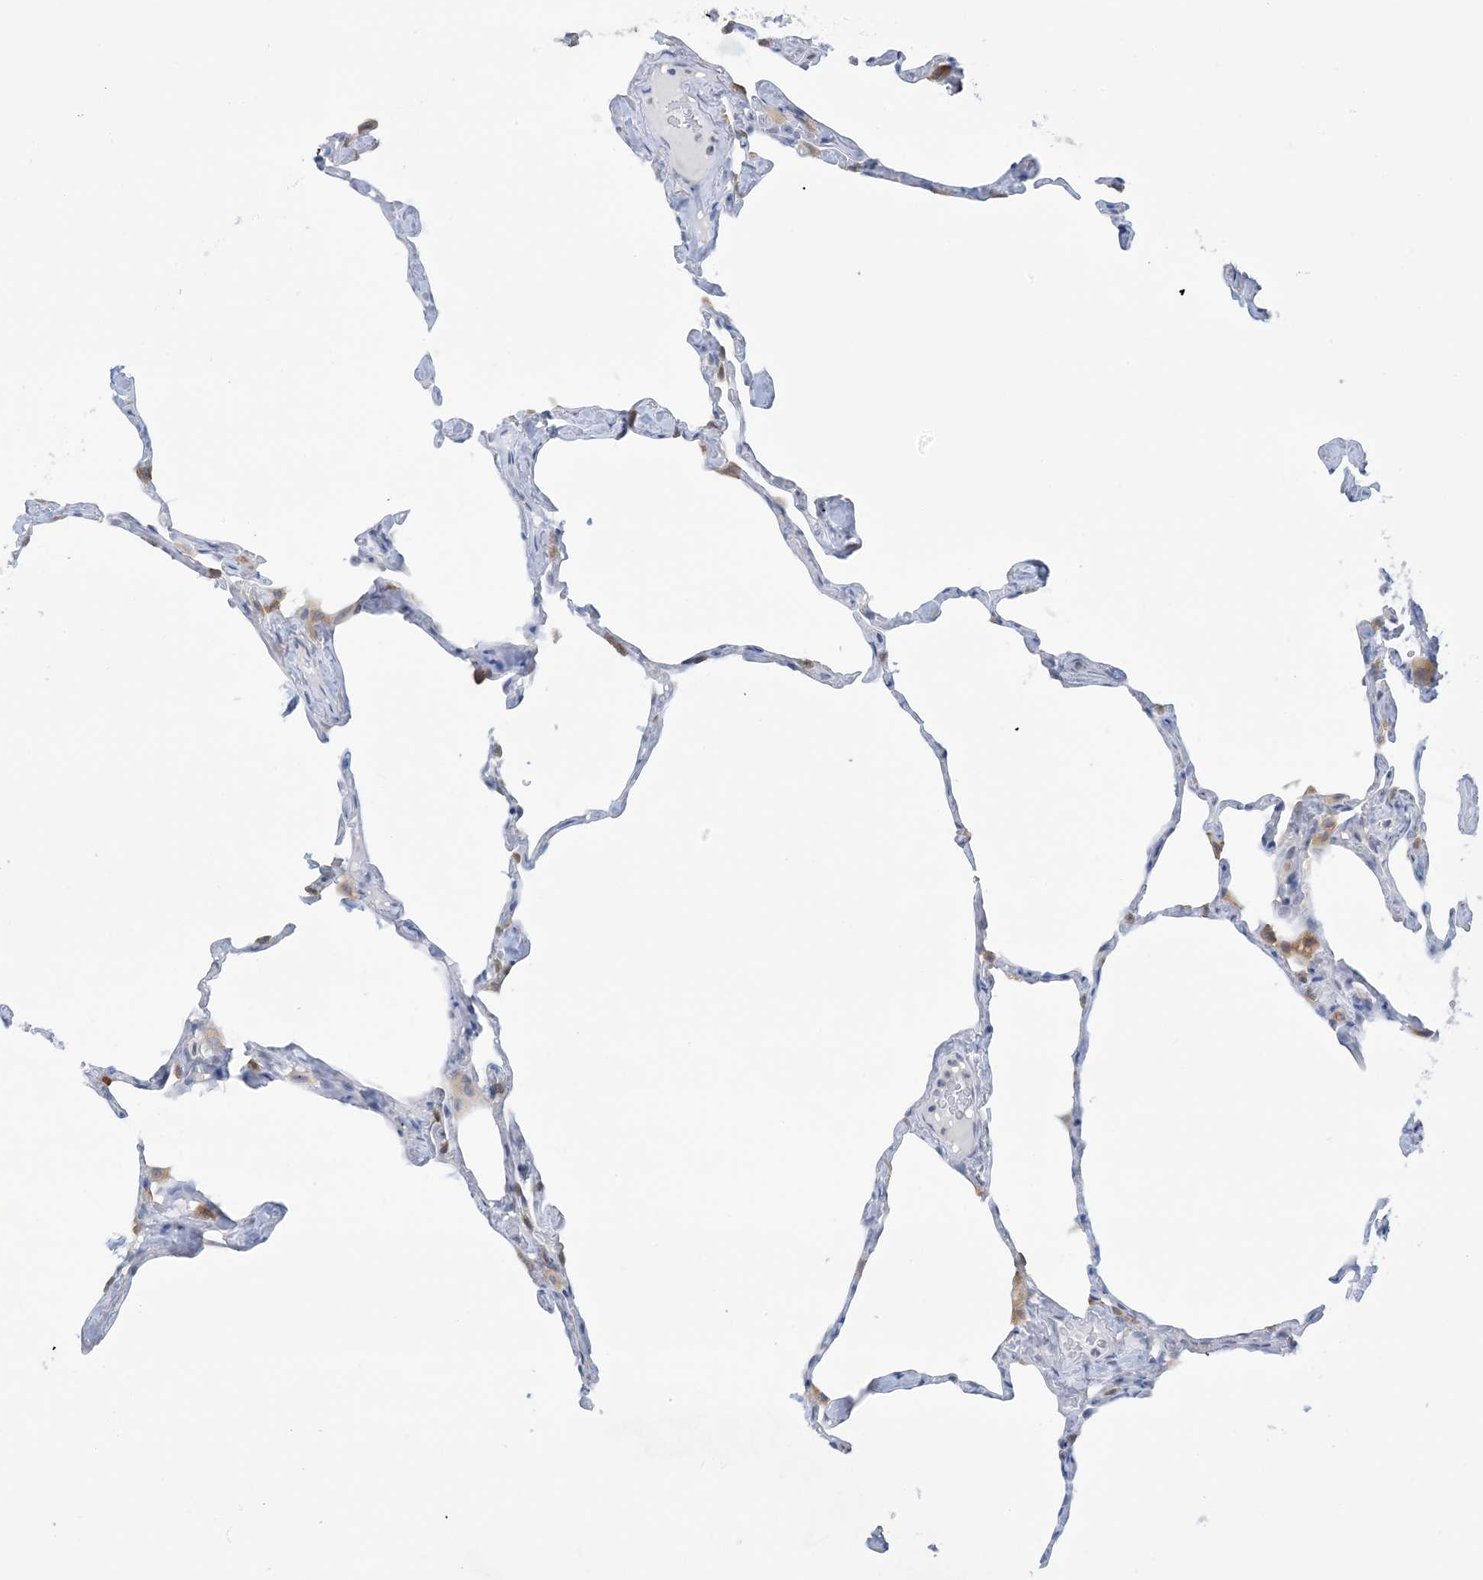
{"staining": {"intensity": "negative", "quantity": "none", "location": "none"}, "tissue": "lung", "cell_type": "Alveolar cells", "image_type": "normal", "snomed": [{"axis": "morphology", "description": "Normal tissue, NOS"}, {"axis": "topography", "description": "Lung"}], "caption": "DAB immunohistochemical staining of unremarkable human lung shows no significant positivity in alveolar cells. (DAB (3,3'-diaminobenzidine) IHC visualized using brightfield microscopy, high magnification).", "gene": "MRPS18A", "patient": {"sex": "male", "age": 65}}